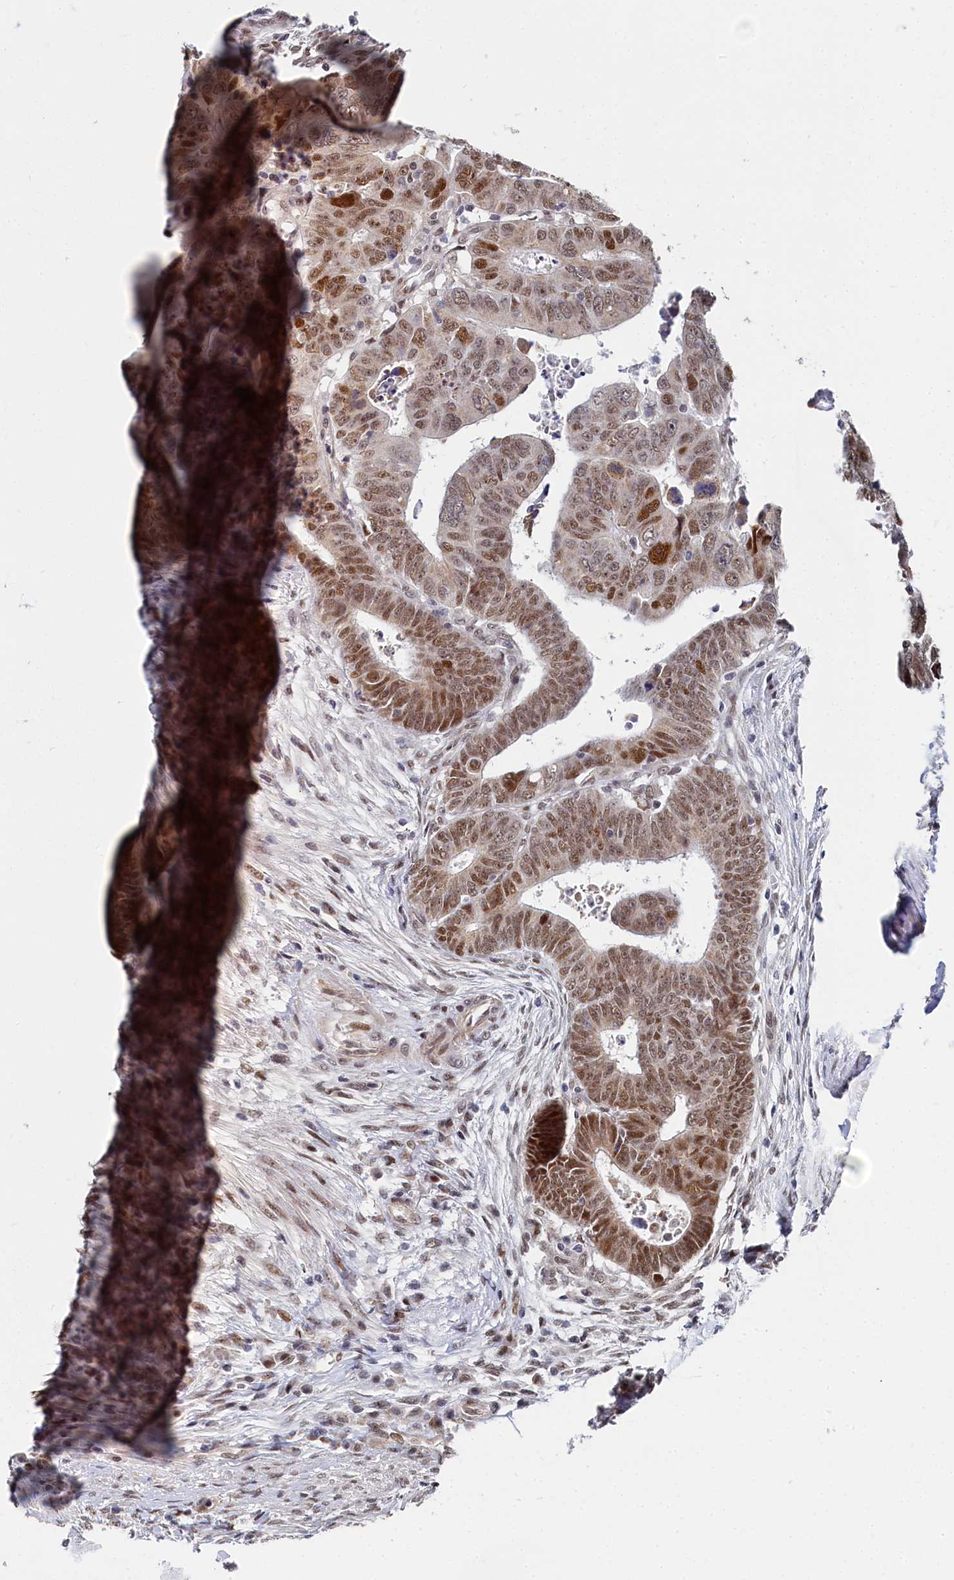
{"staining": {"intensity": "moderate", "quantity": ">75%", "location": "nuclear"}, "tissue": "colorectal cancer", "cell_type": "Tumor cells", "image_type": "cancer", "snomed": [{"axis": "morphology", "description": "Normal tissue, NOS"}, {"axis": "morphology", "description": "Adenocarcinoma, NOS"}, {"axis": "topography", "description": "Rectum"}], "caption": "A micrograph of human colorectal adenocarcinoma stained for a protein shows moderate nuclear brown staining in tumor cells.", "gene": "BUB3", "patient": {"sex": "female", "age": 65}}